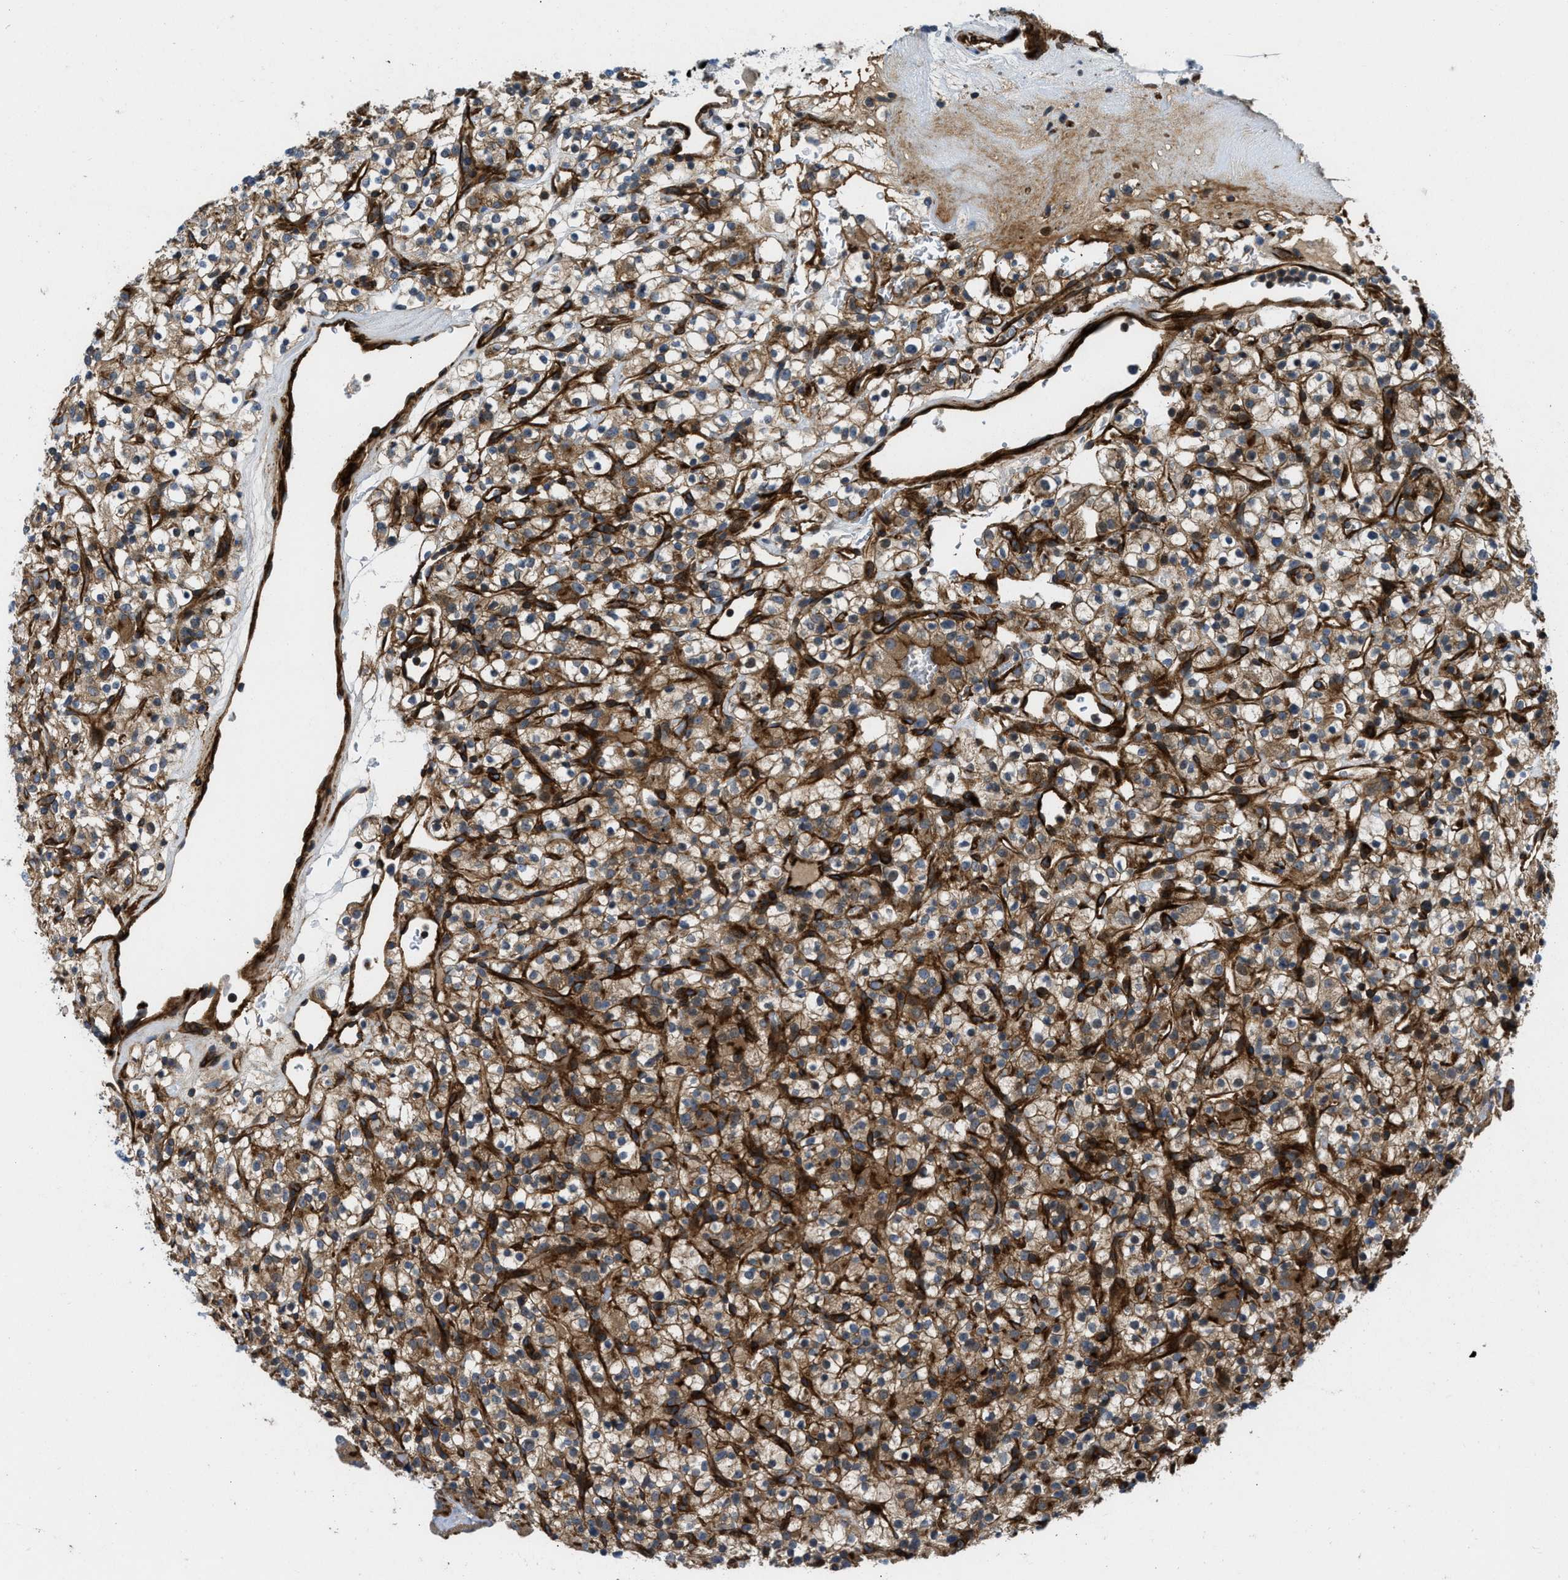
{"staining": {"intensity": "moderate", "quantity": ">75%", "location": "cytoplasmic/membranous"}, "tissue": "renal cancer", "cell_type": "Tumor cells", "image_type": "cancer", "snomed": [{"axis": "morphology", "description": "Normal tissue, NOS"}, {"axis": "morphology", "description": "Adenocarcinoma, NOS"}, {"axis": "topography", "description": "Kidney"}], "caption": "High-power microscopy captured an IHC histopathology image of renal adenocarcinoma, revealing moderate cytoplasmic/membranous staining in approximately >75% of tumor cells.", "gene": "NYNRIN", "patient": {"sex": "female", "age": 72}}